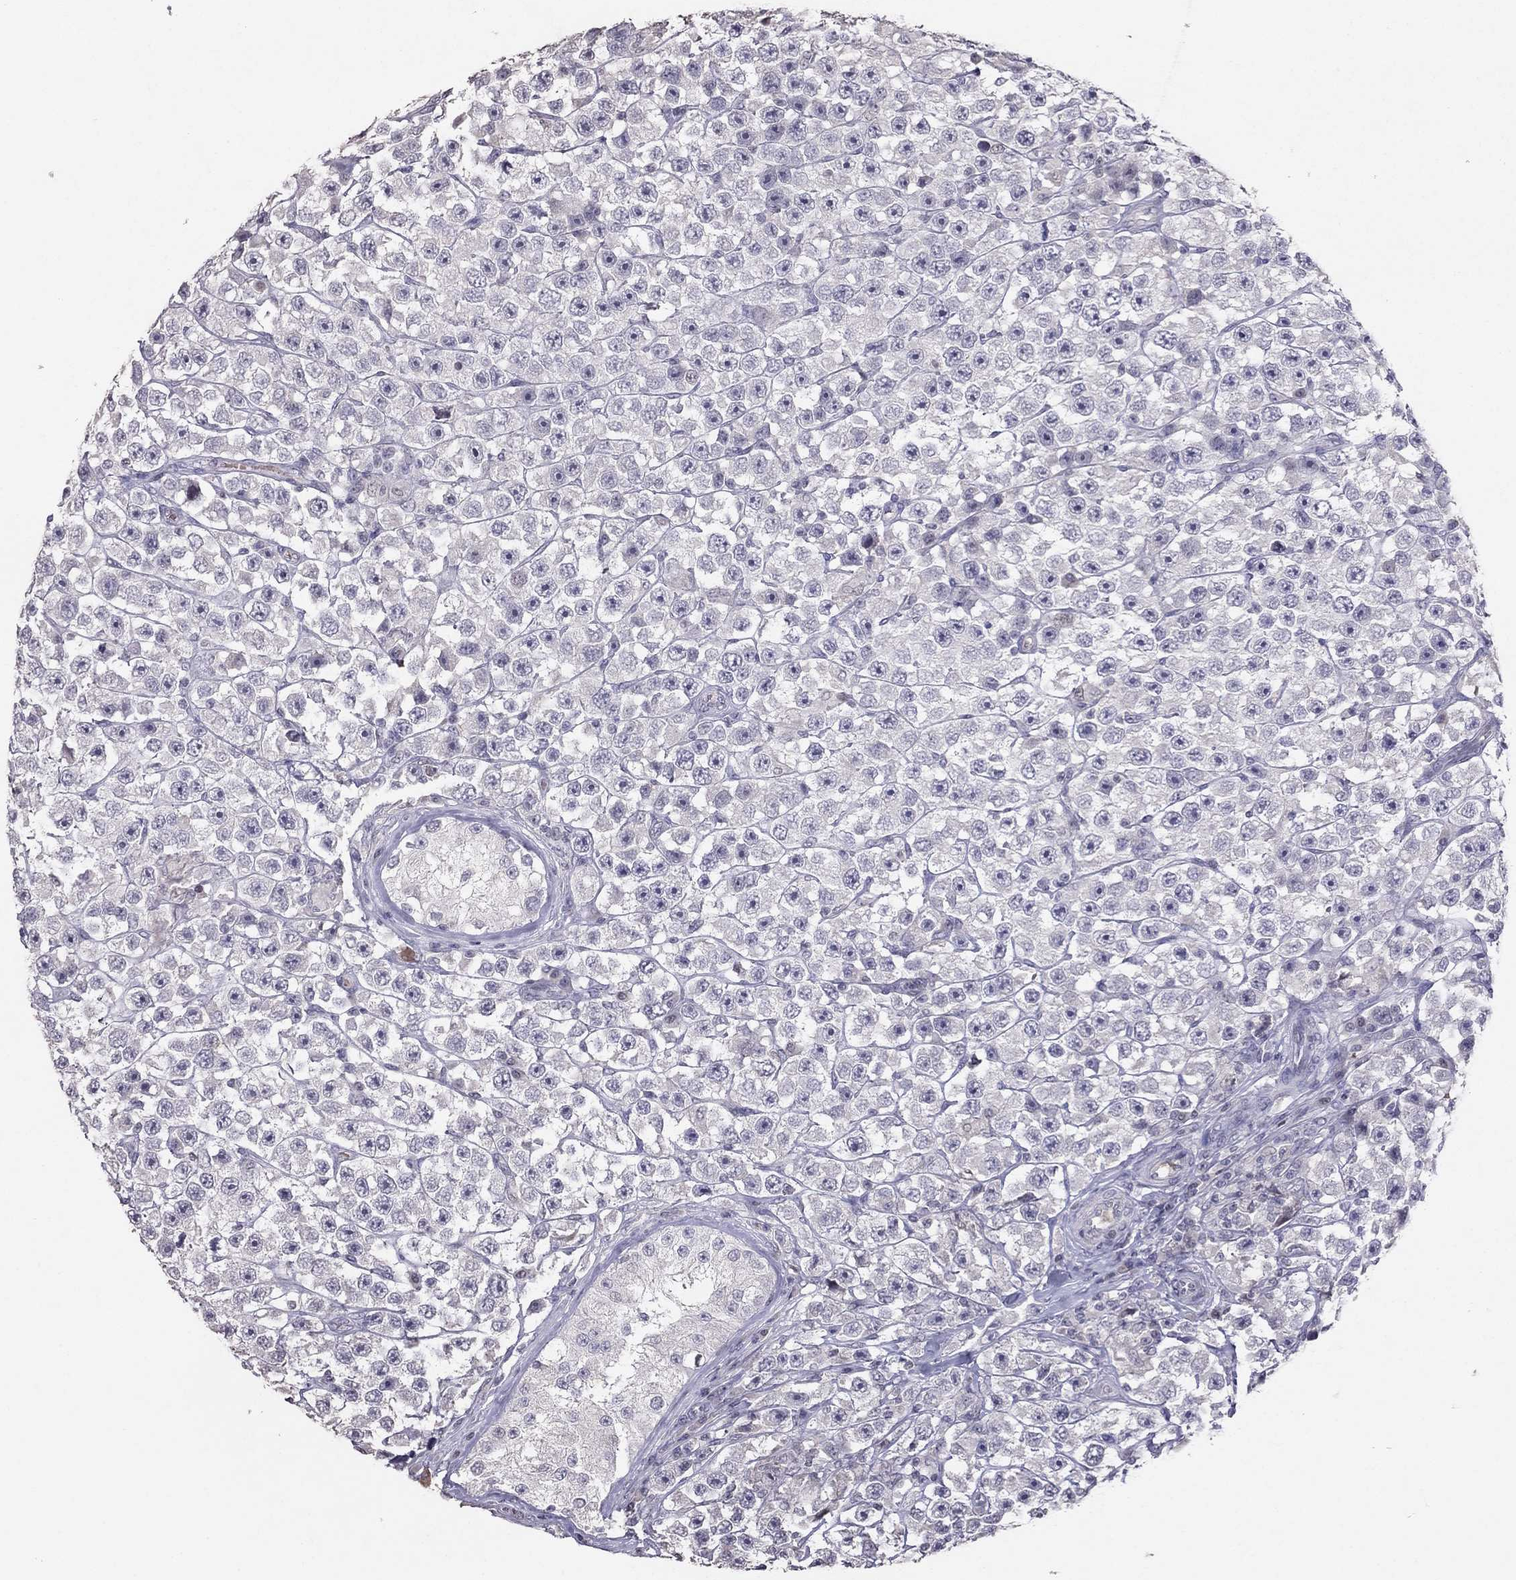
{"staining": {"intensity": "negative", "quantity": "none", "location": "none"}, "tissue": "testis cancer", "cell_type": "Tumor cells", "image_type": "cancer", "snomed": [{"axis": "morphology", "description": "Seminoma, NOS"}, {"axis": "topography", "description": "Testis"}], "caption": "An immunohistochemistry image of testis cancer (seminoma) is shown. There is no staining in tumor cells of testis cancer (seminoma). Brightfield microscopy of IHC stained with DAB (3,3'-diaminobenzidine) (brown) and hematoxylin (blue), captured at high magnification.", "gene": "TSHB", "patient": {"sex": "male", "age": 45}}